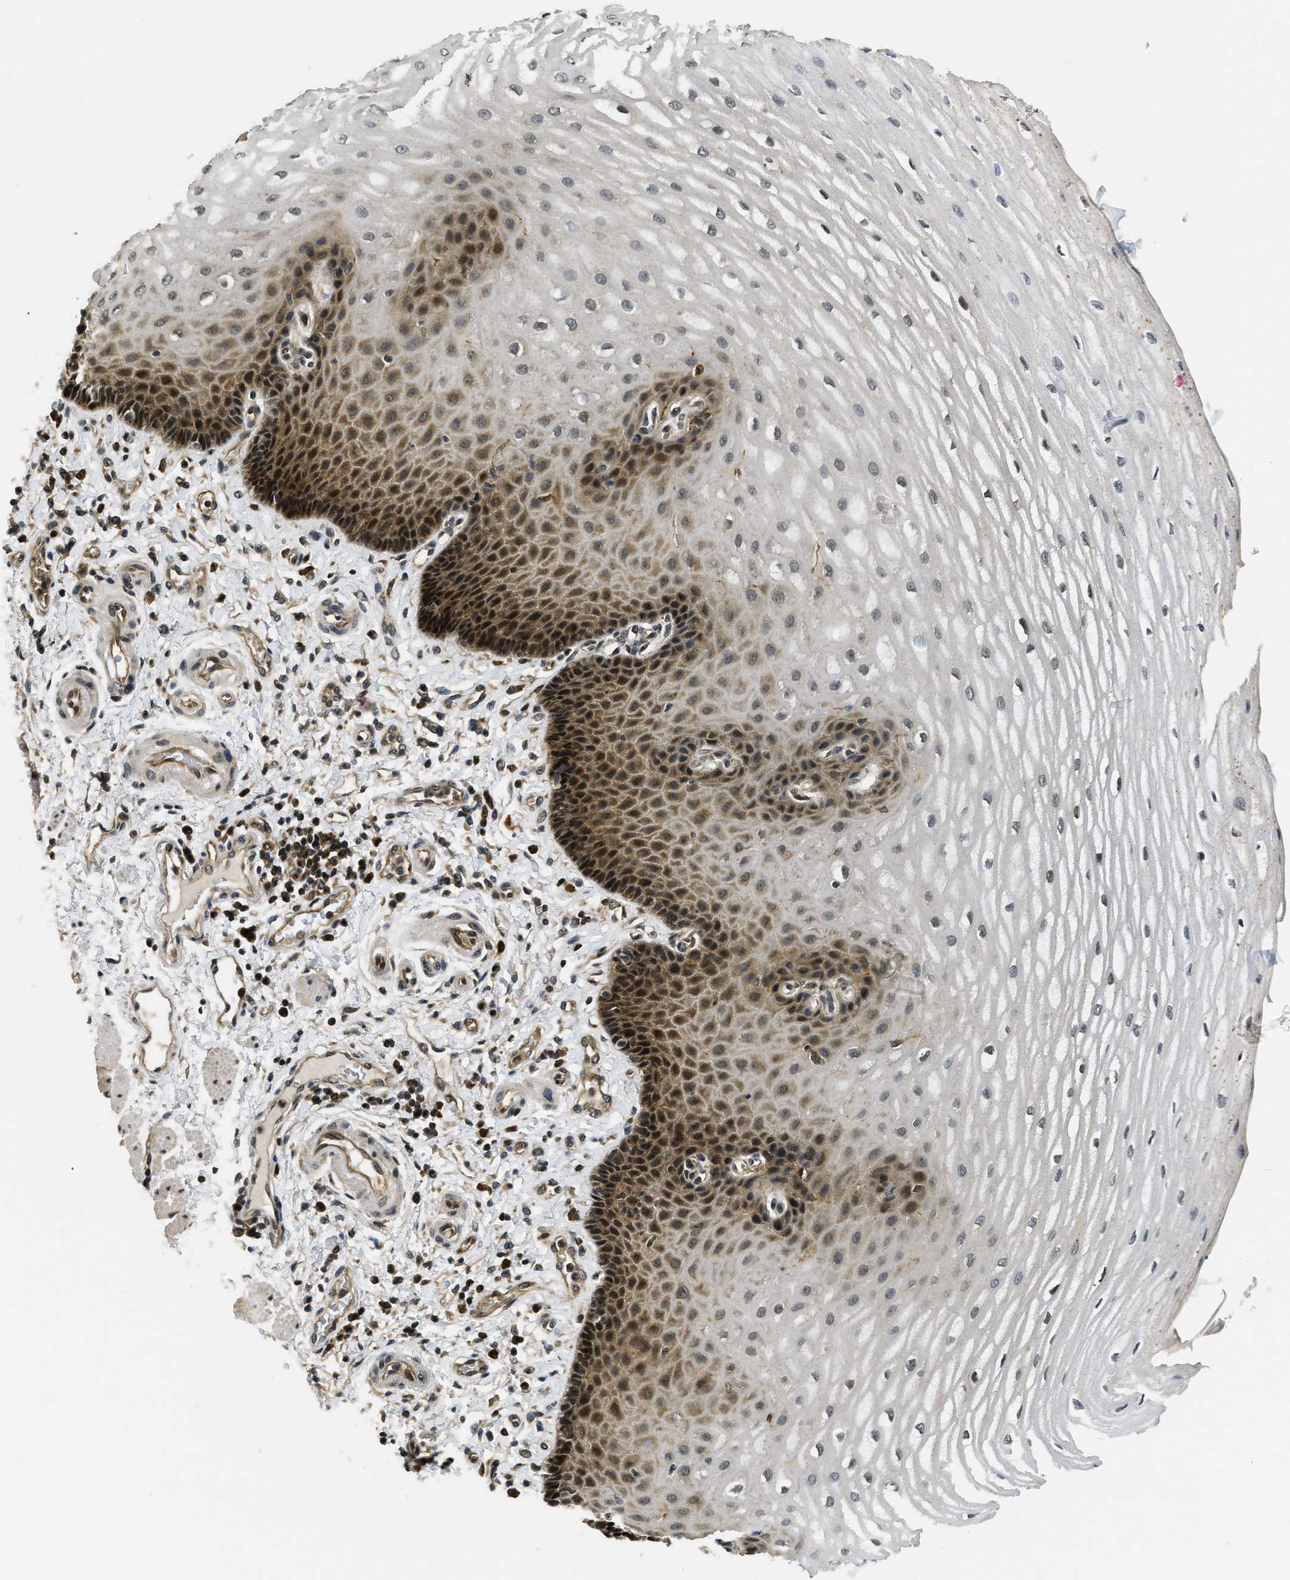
{"staining": {"intensity": "strong", "quantity": "25%-75%", "location": "cytoplasmic/membranous,nuclear"}, "tissue": "esophagus", "cell_type": "Squamous epithelial cells", "image_type": "normal", "snomed": [{"axis": "morphology", "description": "Normal tissue, NOS"}, {"axis": "topography", "description": "Esophagus"}], "caption": "IHC image of unremarkable esophagus: human esophagus stained using immunohistochemistry demonstrates high levels of strong protein expression localized specifically in the cytoplasmic/membranous,nuclear of squamous epithelial cells, appearing as a cytoplasmic/membranous,nuclear brown color.", "gene": "ADSL", "patient": {"sex": "male", "age": 54}}